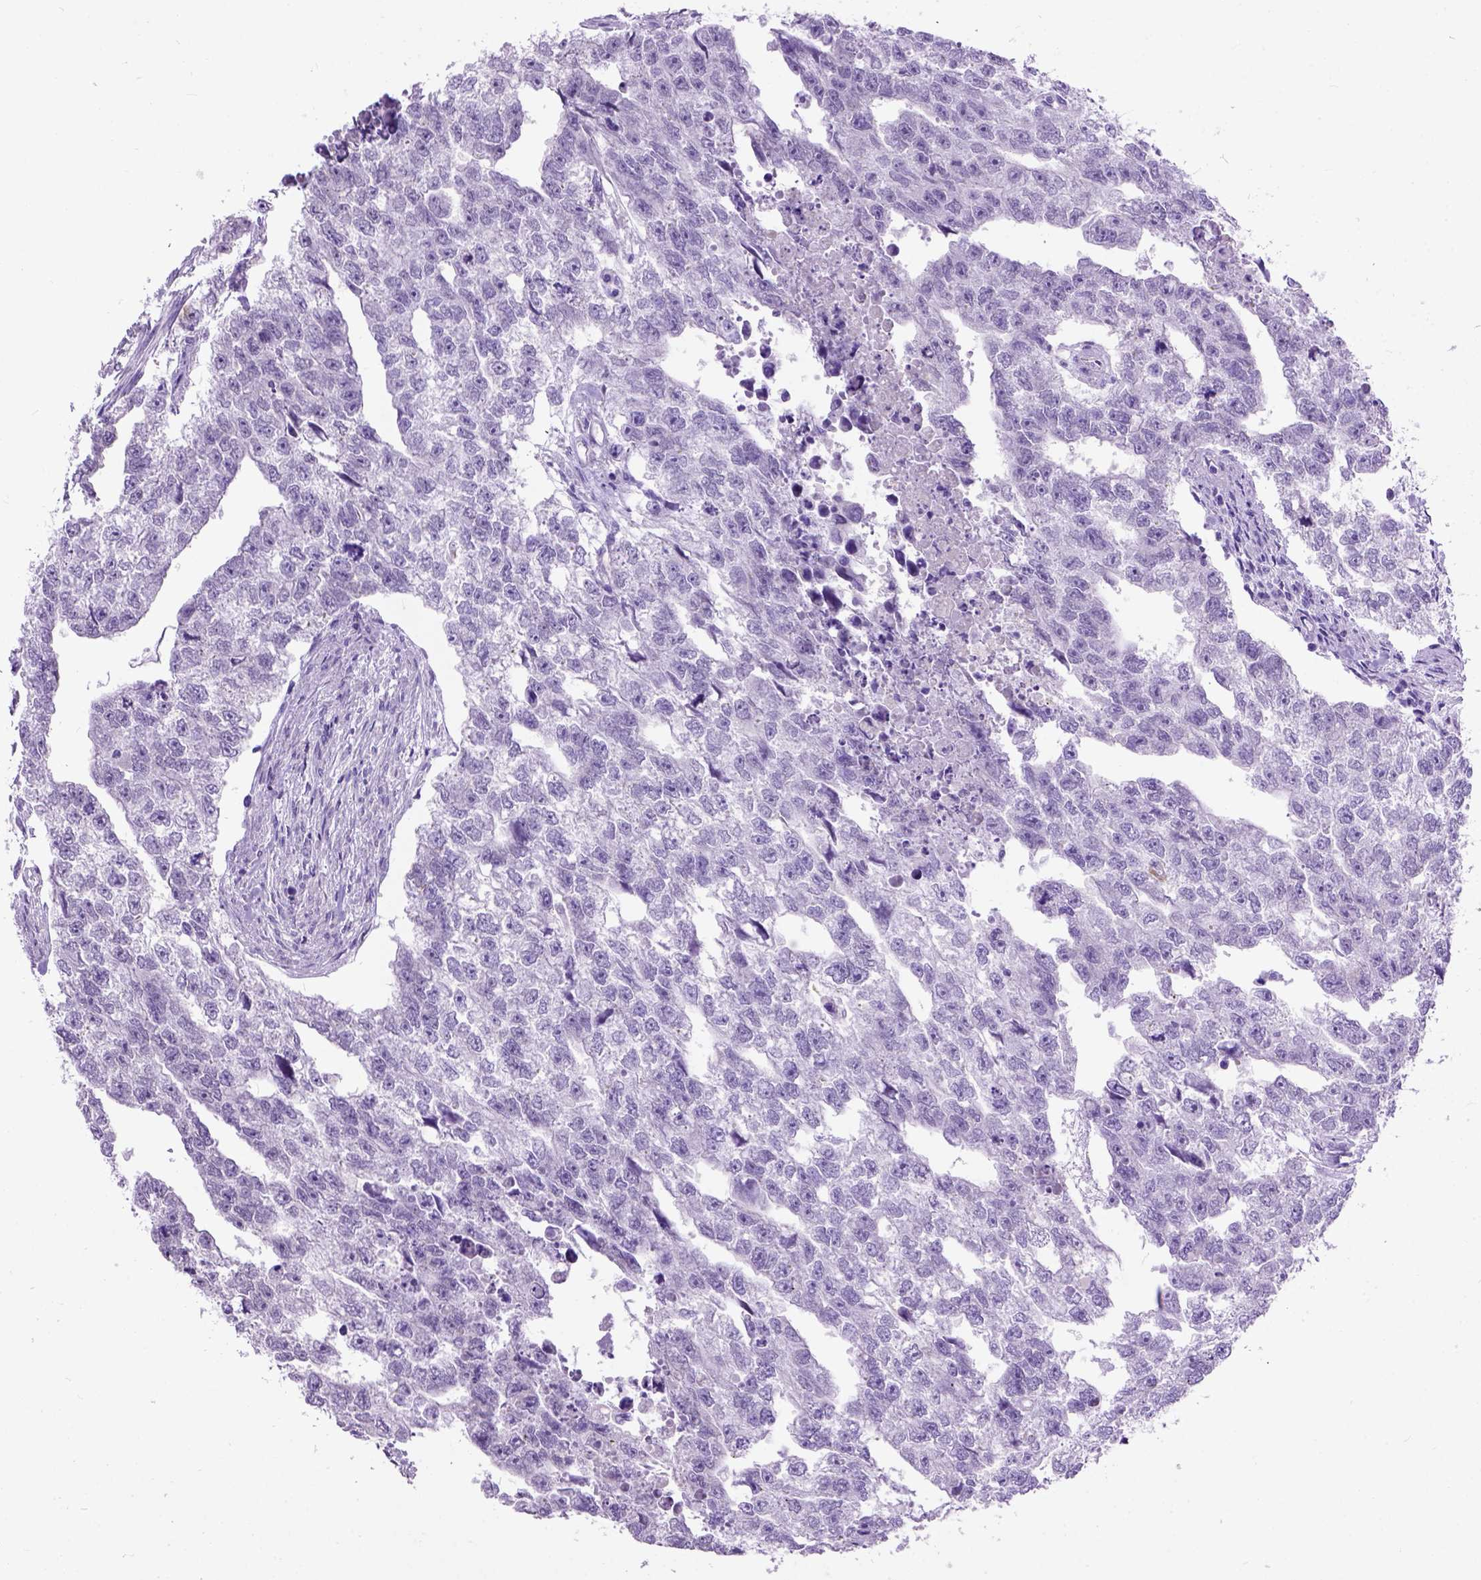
{"staining": {"intensity": "negative", "quantity": "none", "location": "none"}, "tissue": "testis cancer", "cell_type": "Tumor cells", "image_type": "cancer", "snomed": [{"axis": "morphology", "description": "Carcinoma, Embryonal, NOS"}, {"axis": "morphology", "description": "Teratoma, malignant, NOS"}, {"axis": "topography", "description": "Testis"}], "caption": "There is no significant positivity in tumor cells of malignant teratoma (testis).", "gene": "MAPT", "patient": {"sex": "male", "age": 44}}